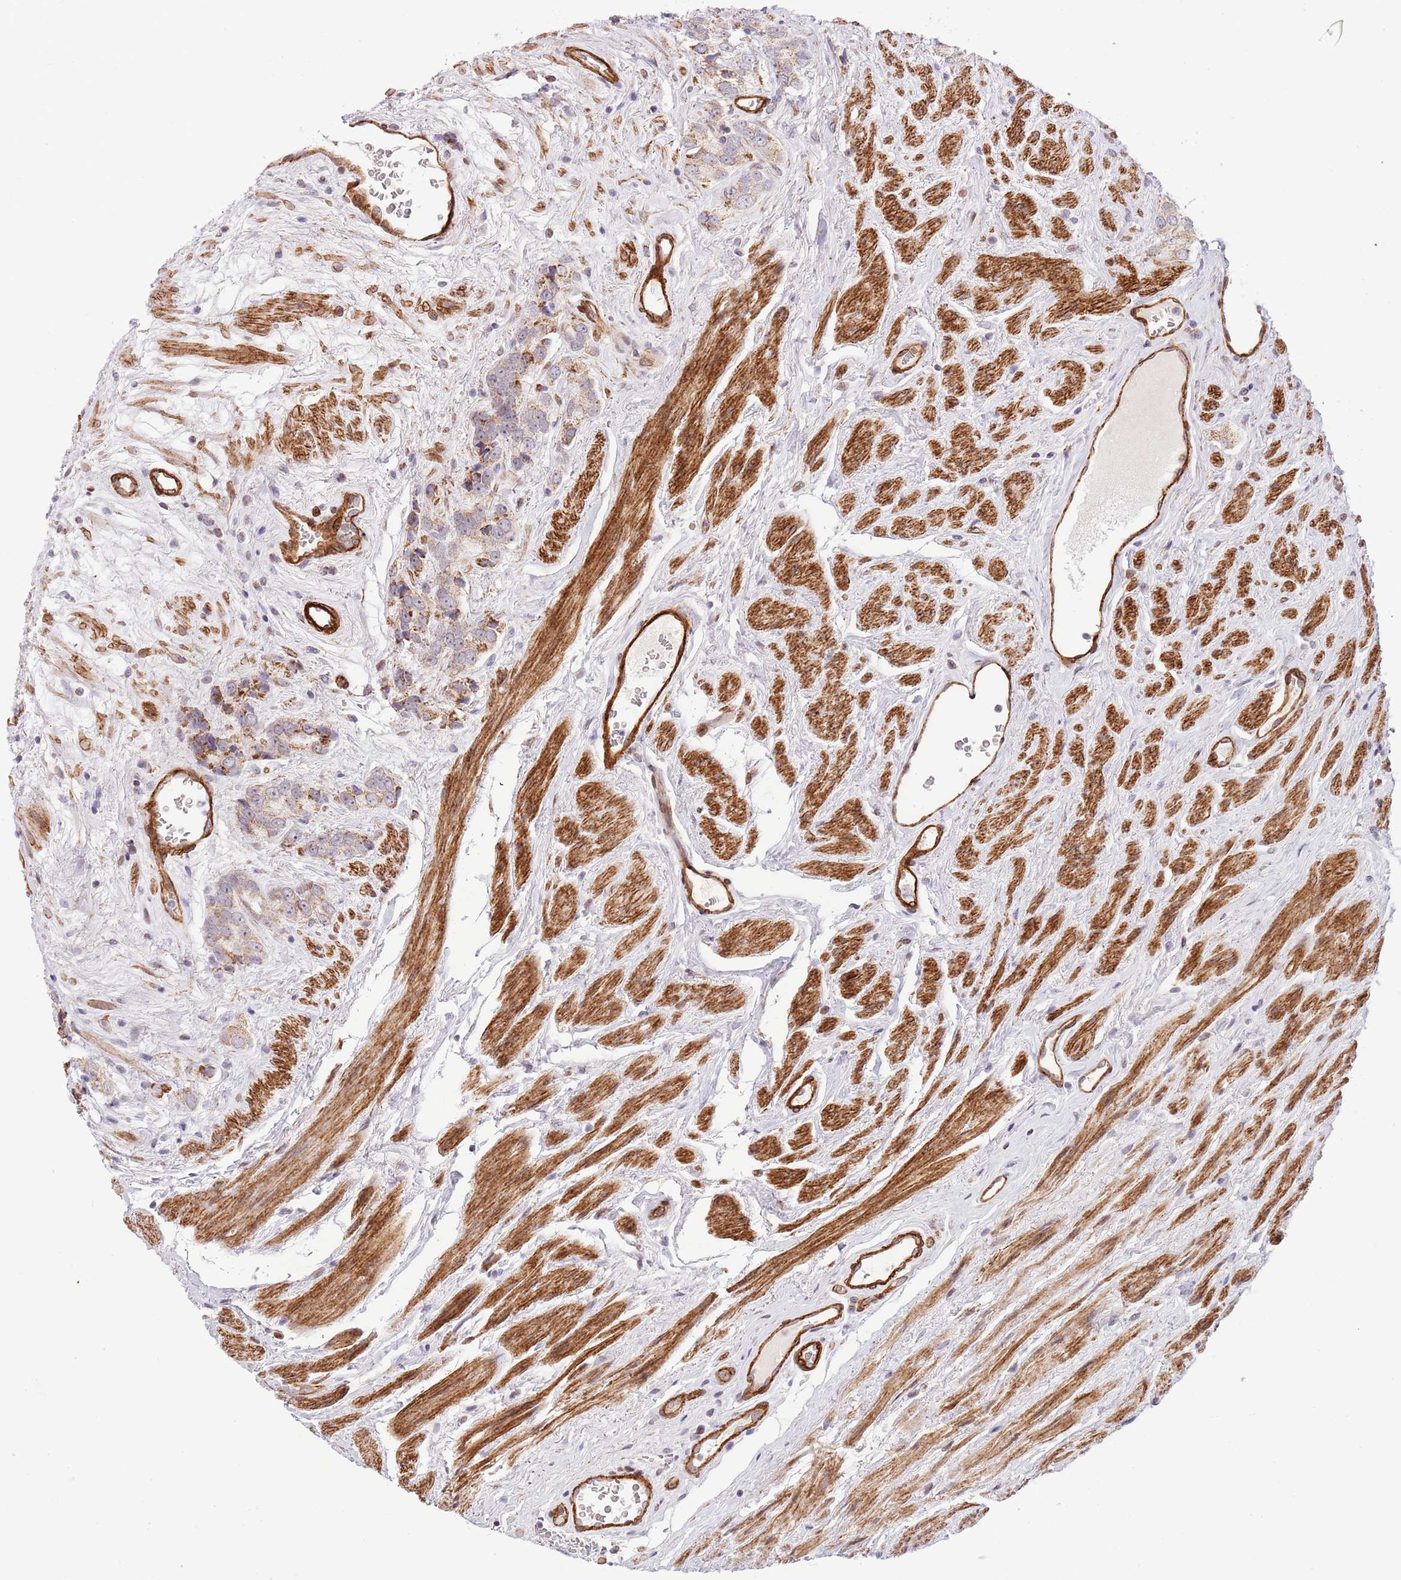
{"staining": {"intensity": "weak", "quantity": "25%-75%", "location": "cytoplasmic/membranous"}, "tissue": "prostate cancer", "cell_type": "Tumor cells", "image_type": "cancer", "snomed": [{"axis": "morphology", "description": "Adenocarcinoma, High grade"}, {"axis": "topography", "description": "Prostate and seminal vesicle, NOS"}], "caption": "Immunohistochemical staining of human prostate cancer exhibits weak cytoplasmic/membranous protein positivity in approximately 25%-75% of tumor cells.", "gene": "NEK3", "patient": {"sex": "male", "age": 64}}